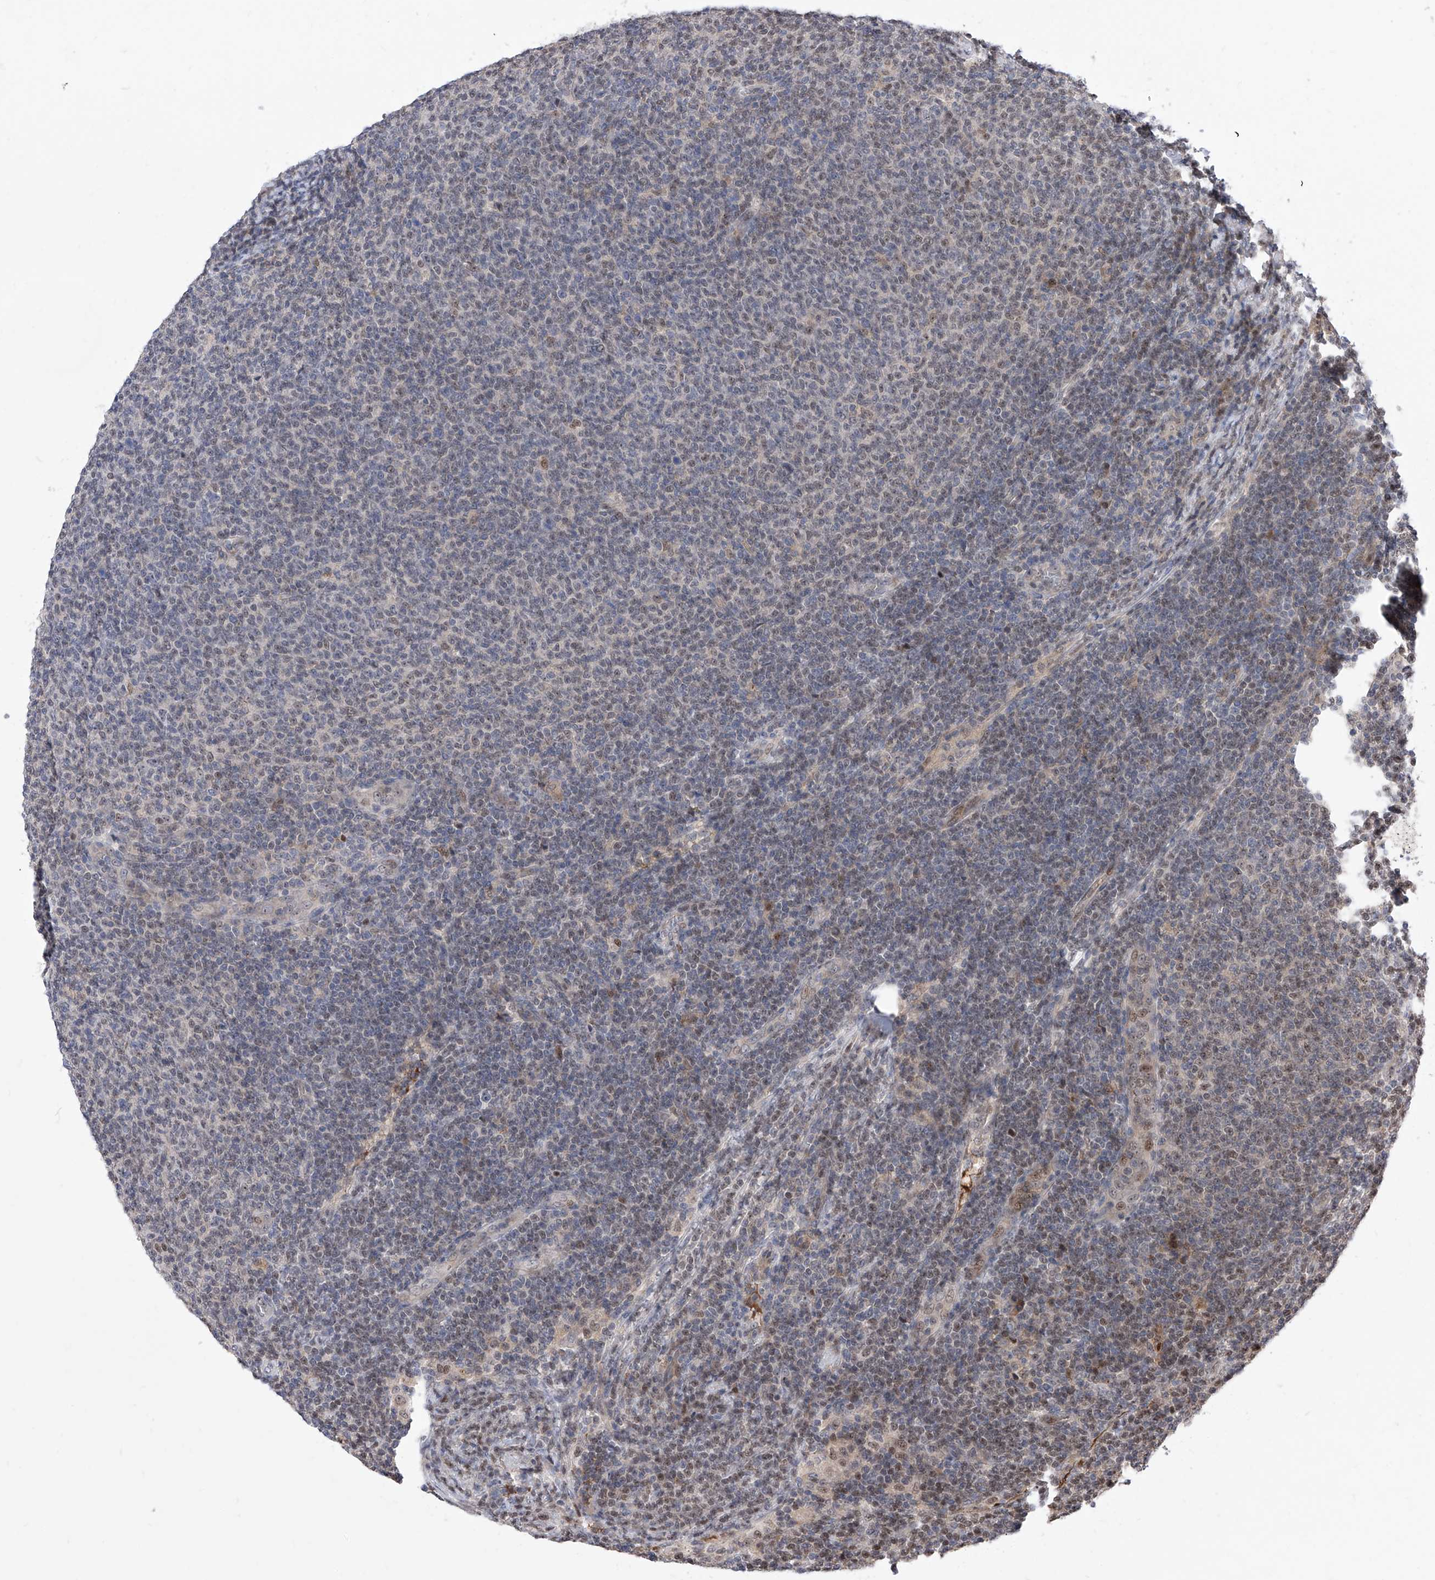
{"staining": {"intensity": "weak", "quantity": "25%-75%", "location": "nuclear"}, "tissue": "lymphoma", "cell_type": "Tumor cells", "image_type": "cancer", "snomed": [{"axis": "morphology", "description": "Malignant lymphoma, non-Hodgkin's type, Low grade"}, {"axis": "topography", "description": "Lymph node"}], "caption": "The micrograph demonstrates staining of lymphoma, revealing weak nuclear protein staining (brown color) within tumor cells. Immunohistochemistry stains the protein in brown and the nuclei are stained blue.", "gene": "LGR4", "patient": {"sex": "male", "age": 66}}